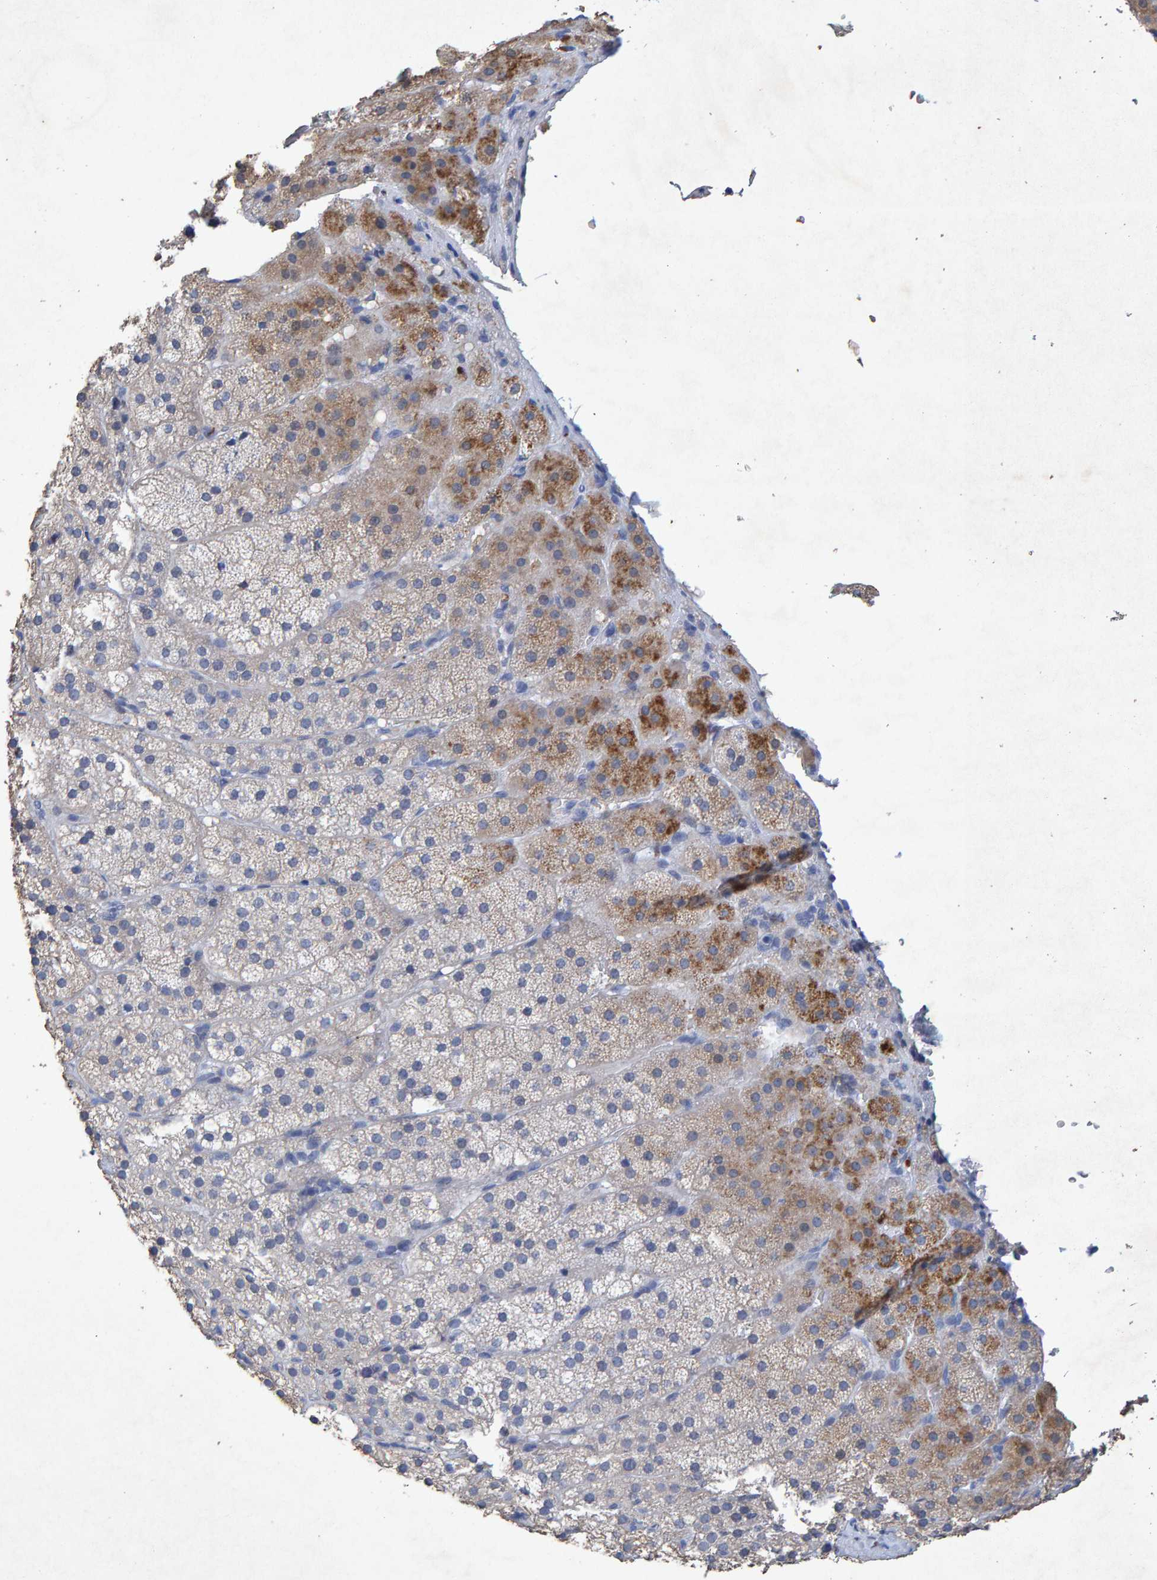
{"staining": {"intensity": "moderate", "quantity": "<25%", "location": "cytoplasmic/membranous"}, "tissue": "adrenal gland", "cell_type": "Glandular cells", "image_type": "normal", "snomed": [{"axis": "morphology", "description": "Normal tissue, NOS"}, {"axis": "topography", "description": "Adrenal gland"}], "caption": "Glandular cells show moderate cytoplasmic/membranous staining in approximately <25% of cells in benign adrenal gland.", "gene": "CTH", "patient": {"sex": "female", "age": 44}}